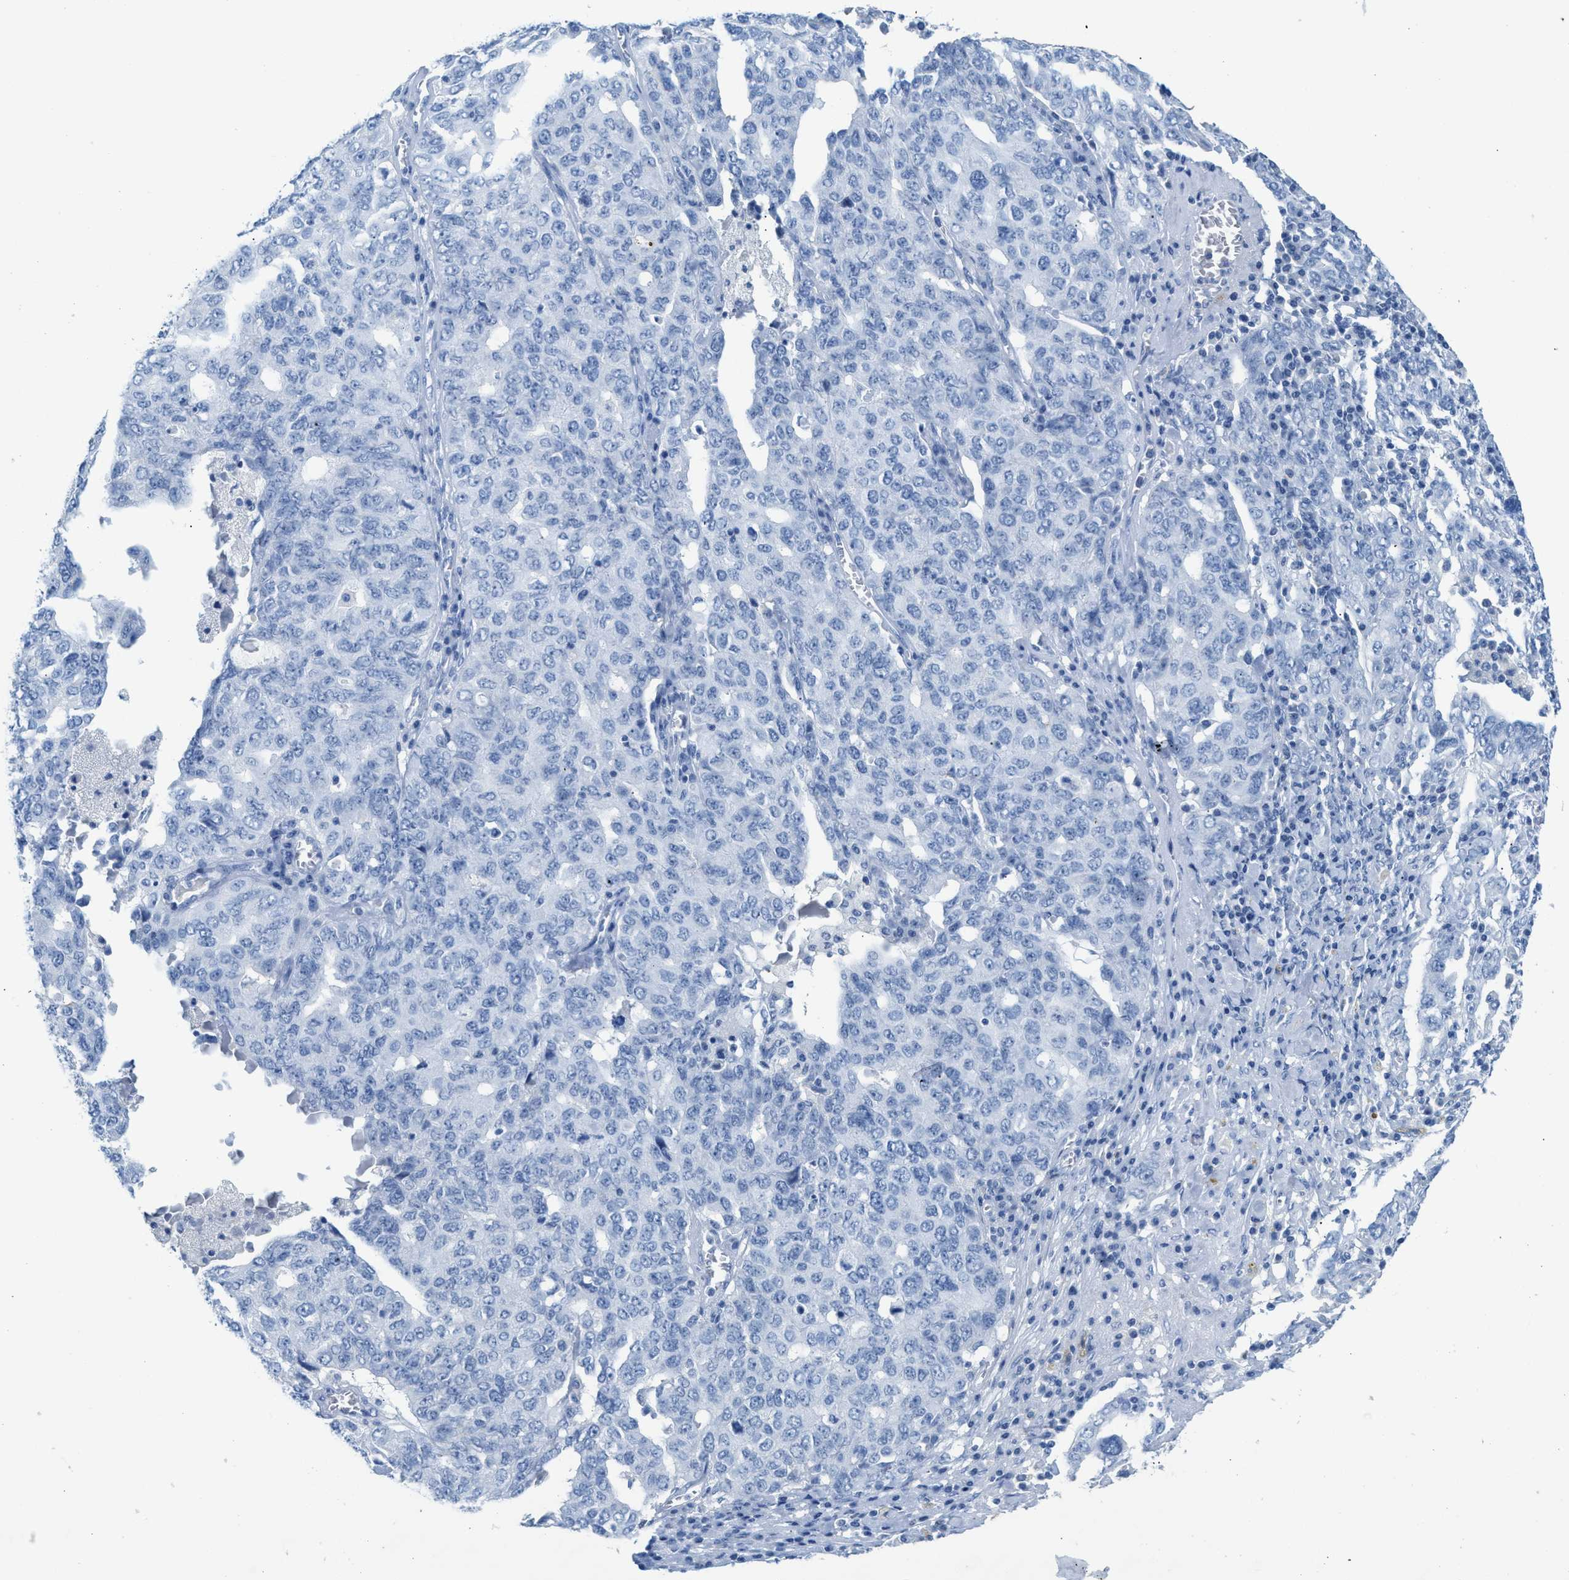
{"staining": {"intensity": "negative", "quantity": "none", "location": "none"}, "tissue": "ovarian cancer", "cell_type": "Tumor cells", "image_type": "cancer", "snomed": [{"axis": "morphology", "description": "Carcinoma, endometroid"}, {"axis": "topography", "description": "Ovary"}], "caption": "Immunohistochemical staining of ovarian endometroid carcinoma shows no significant staining in tumor cells.", "gene": "TNR", "patient": {"sex": "female", "age": 62}}